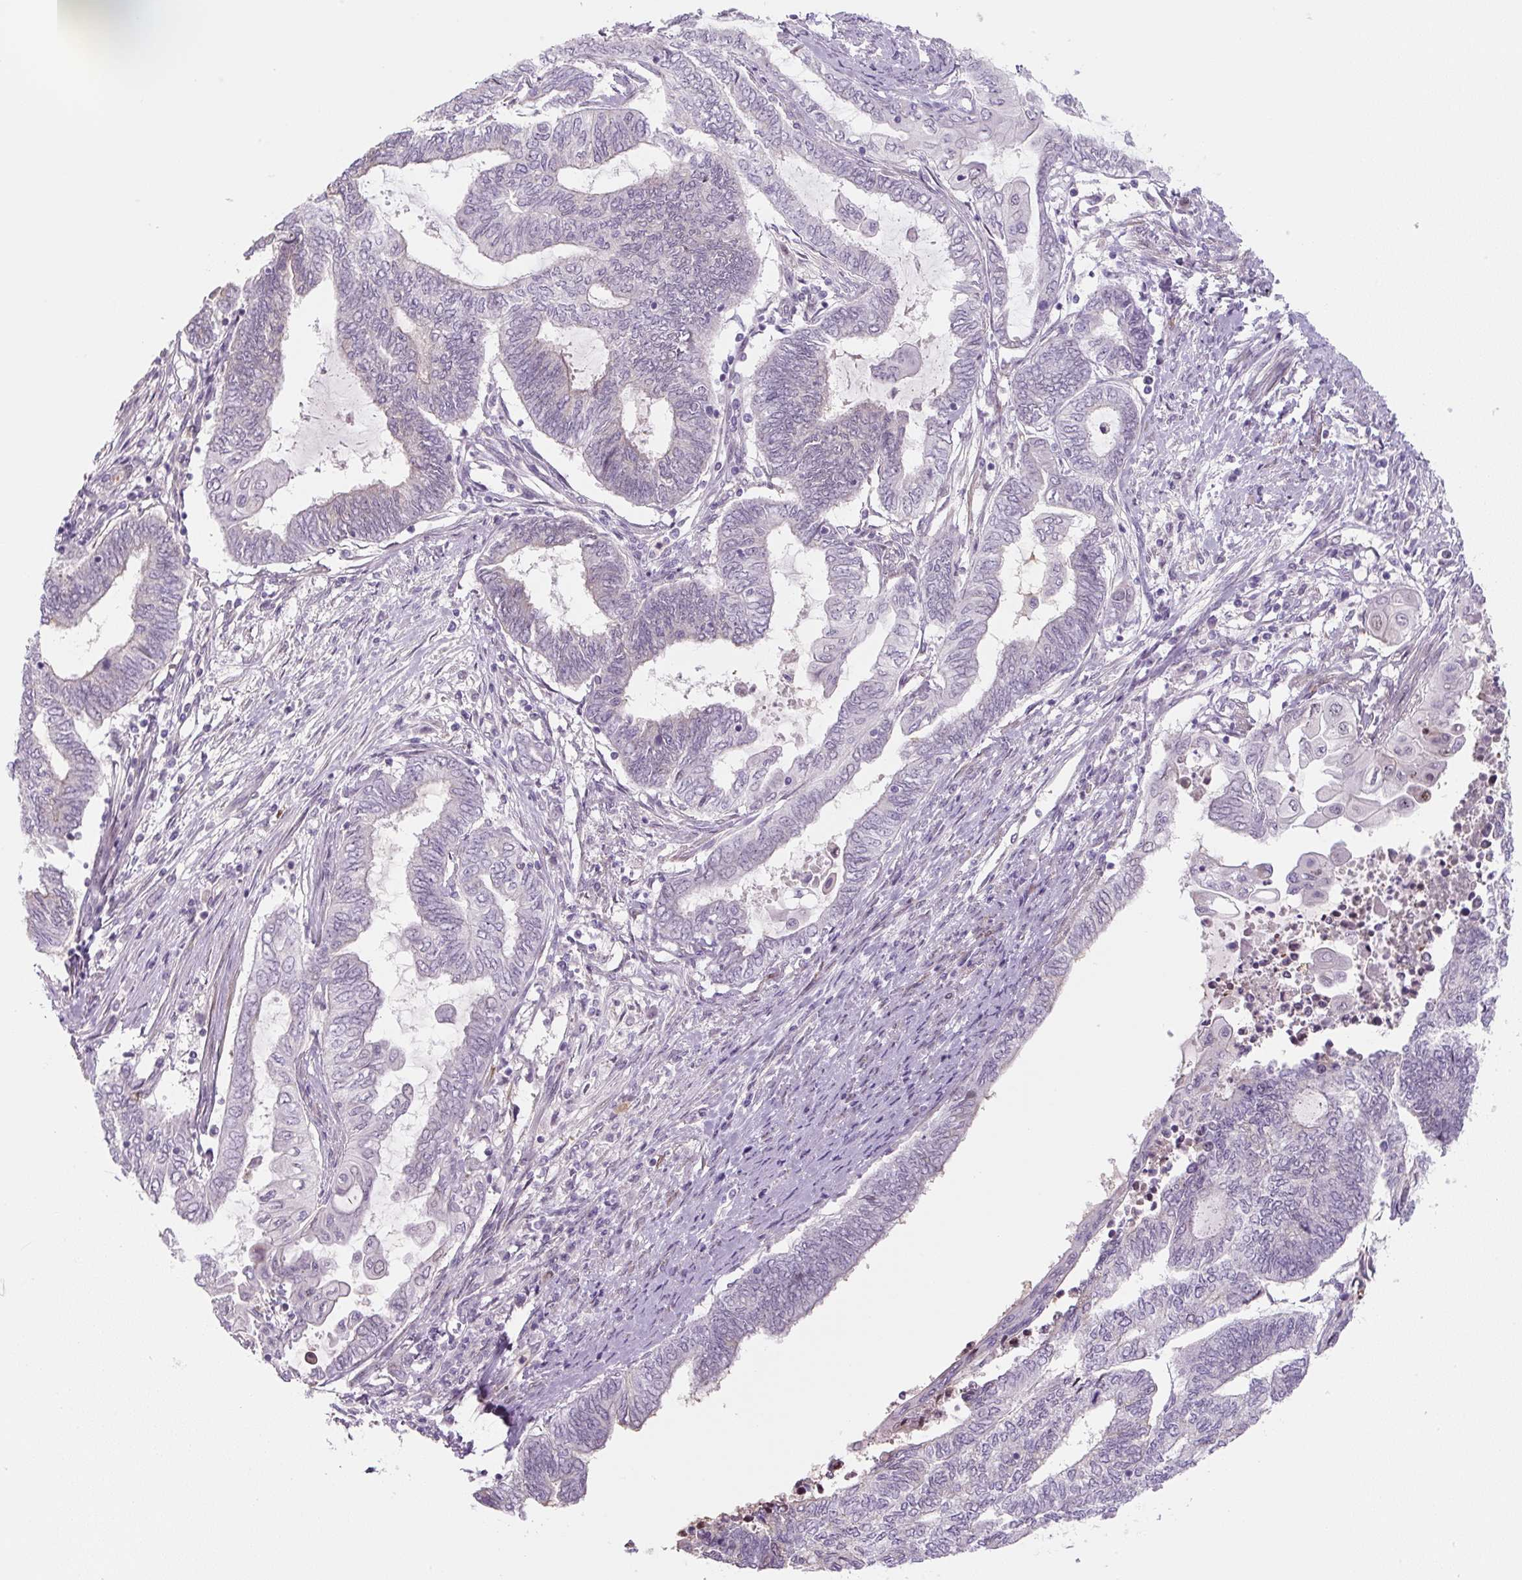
{"staining": {"intensity": "negative", "quantity": "none", "location": "none"}, "tissue": "endometrial cancer", "cell_type": "Tumor cells", "image_type": "cancer", "snomed": [{"axis": "morphology", "description": "Adenocarcinoma, NOS"}, {"axis": "topography", "description": "Uterus"}, {"axis": "topography", "description": "Endometrium"}], "caption": "IHC histopathology image of human endometrial adenocarcinoma stained for a protein (brown), which reveals no expression in tumor cells.", "gene": "PRM1", "patient": {"sex": "female", "age": 70}}